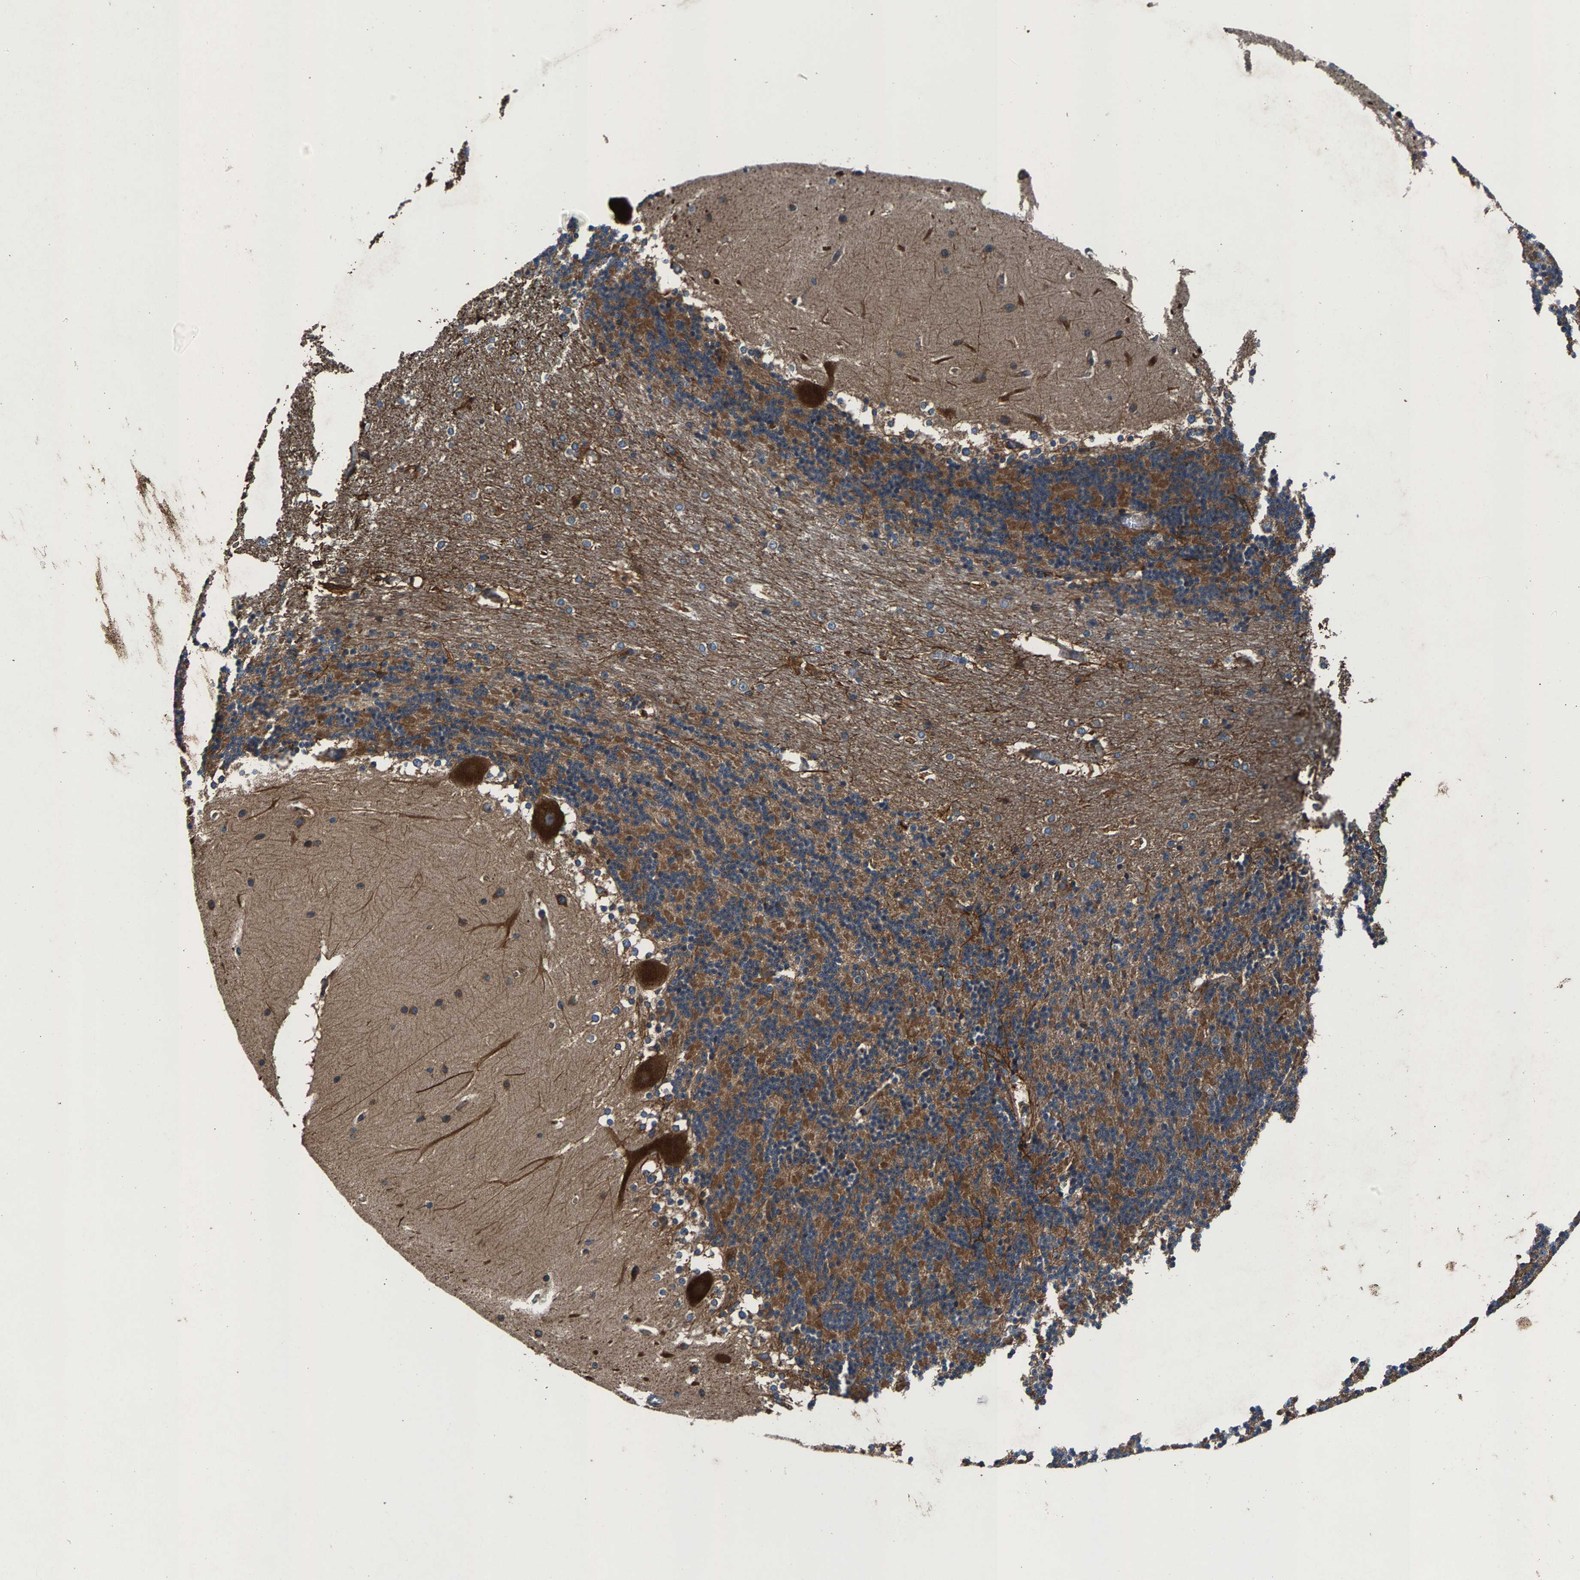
{"staining": {"intensity": "moderate", "quantity": ">75%", "location": "cytoplasmic/membranous"}, "tissue": "cerebellum", "cell_type": "Cells in granular layer", "image_type": "normal", "snomed": [{"axis": "morphology", "description": "Normal tissue, NOS"}, {"axis": "topography", "description": "Cerebellum"}], "caption": "The photomicrograph demonstrates a brown stain indicating the presence of a protein in the cytoplasmic/membranous of cells in granular layer in cerebellum. (Brightfield microscopy of DAB IHC at high magnification).", "gene": "LPCAT1", "patient": {"sex": "female", "age": 19}}